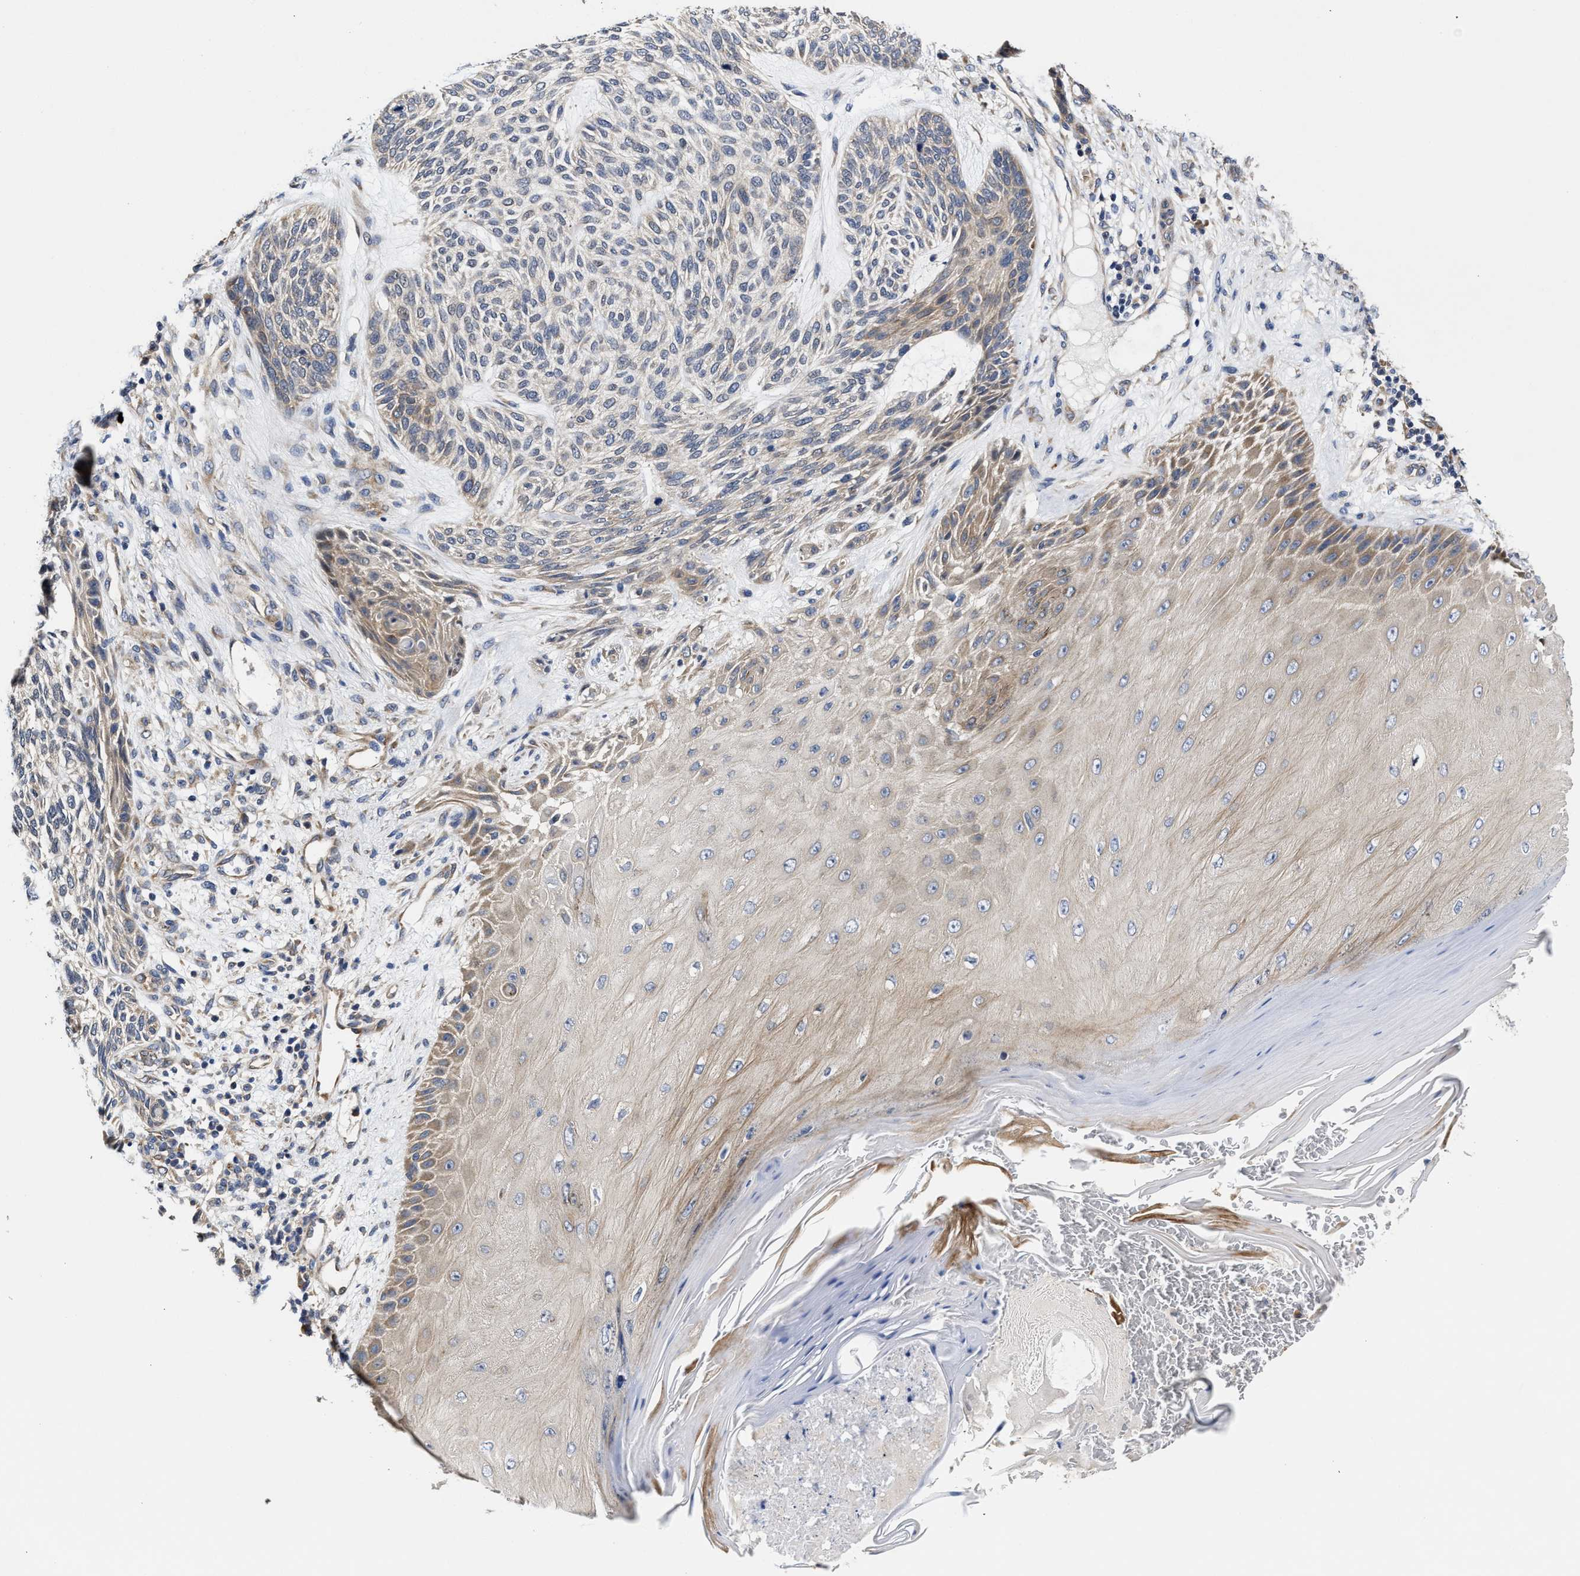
{"staining": {"intensity": "weak", "quantity": "25%-75%", "location": "cytoplasmic/membranous"}, "tissue": "skin cancer", "cell_type": "Tumor cells", "image_type": "cancer", "snomed": [{"axis": "morphology", "description": "Basal cell carcinoma"}, {"axis": "topography", "description": "Skin"}], "caption": "Tumor cells reveal low levels of weak cytoplasmic/membranous expression in about 25%-75% of cells in skin basal cell carcinoma.", "gene": "TRAF6", "patient": {"sex": "male", "age": 55}}